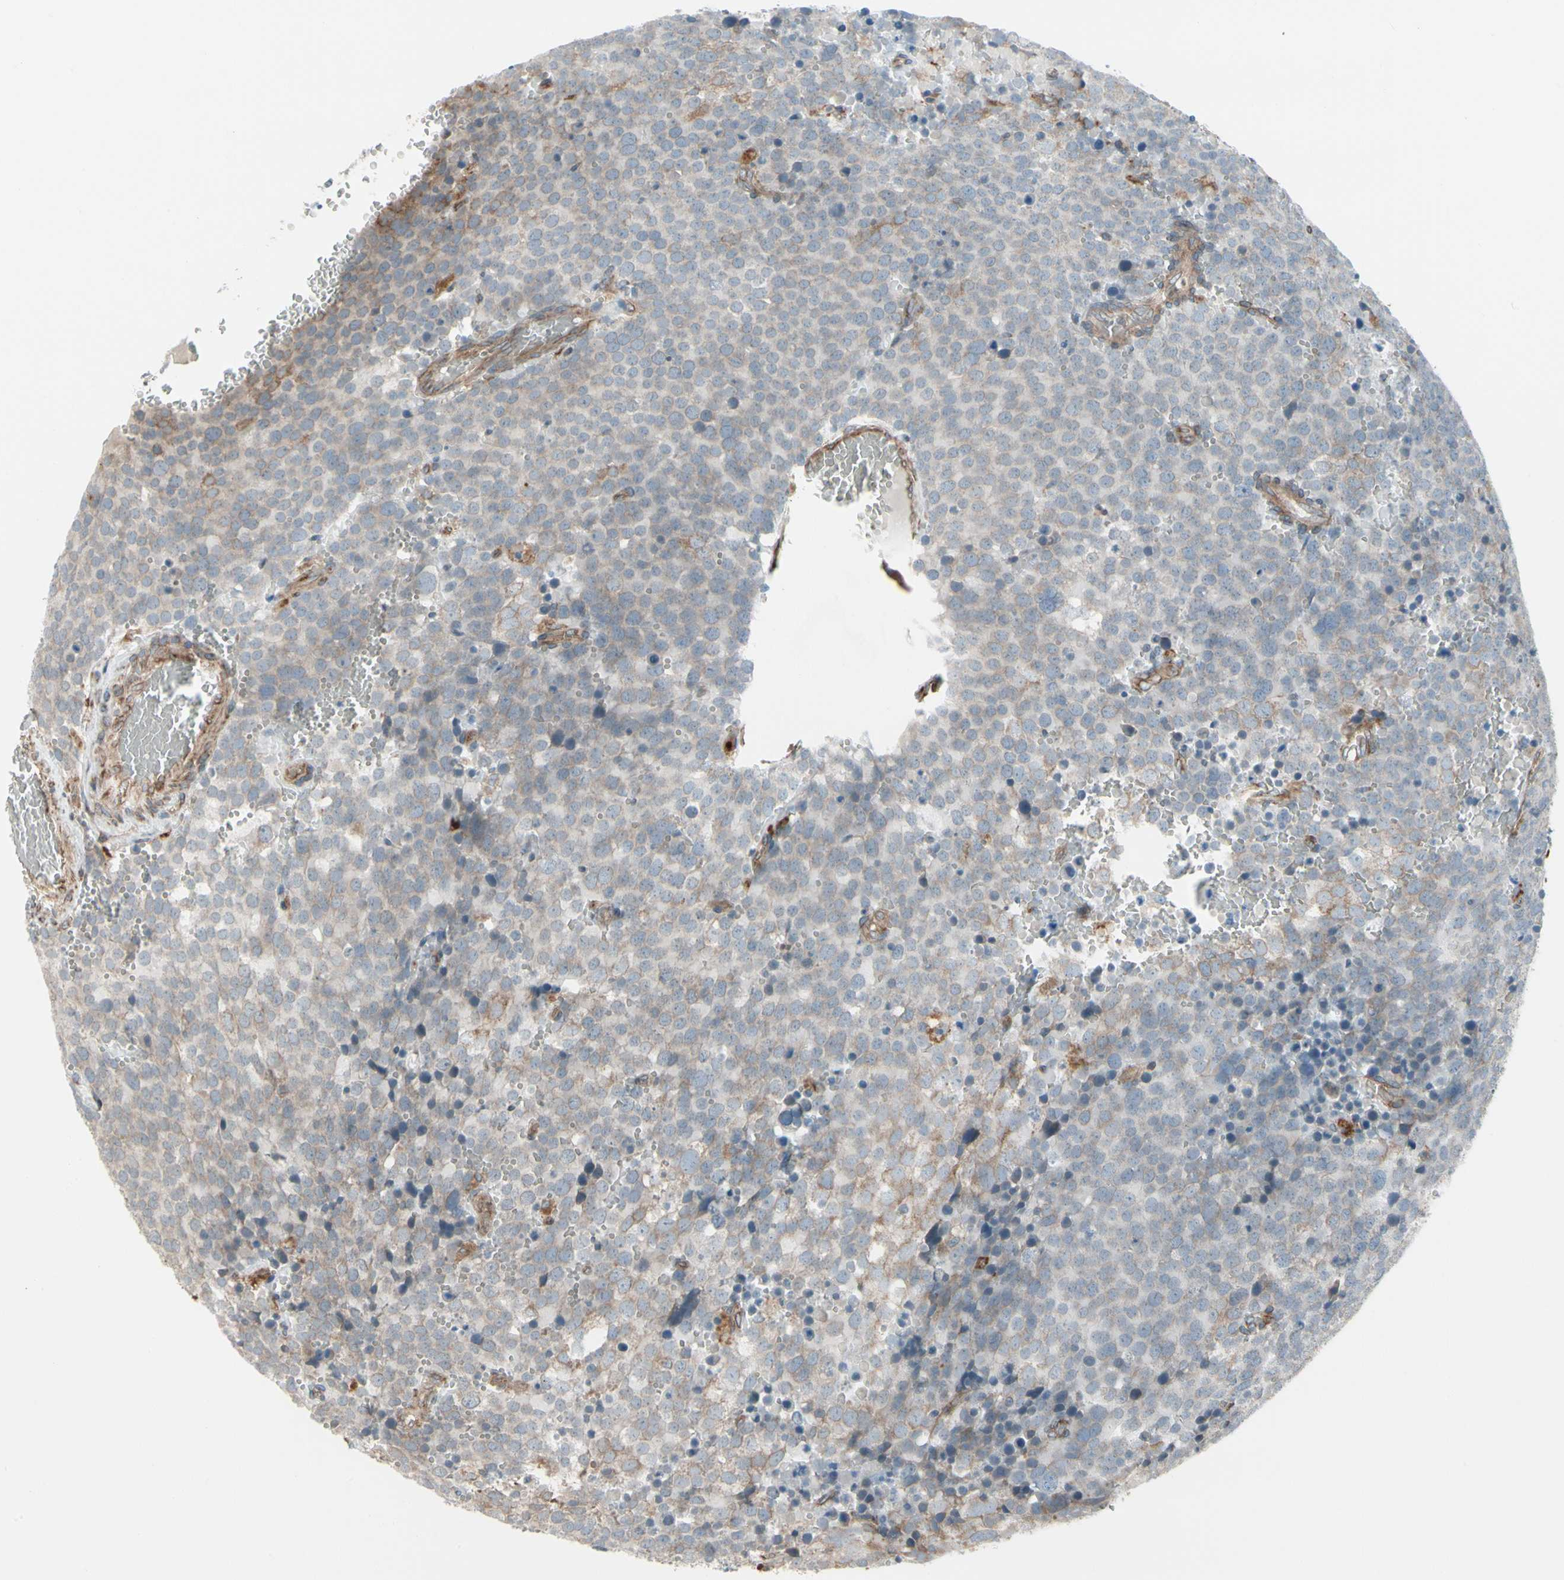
{"staining": {"intensity": "weak", "quantity": ">75%", "location": "cytoplasmic/membranous"}, "tissue": "testis cancer", "cell_type": "Tumor cells", "image_type": "cancer", "snomed": [{"axis": "morphology", "description": "Seminoma, NOS"}, {"axis": "topography", "description": "Testis"}], "caption": "This micrograph displays IHC staining of testis cancer (seminoma), with low weak cytoplasmic/membranous staining in approximately >75% of tumor cells.", "gene": "FNDC3A", "patient": {"sex": "male", "age": 71}}